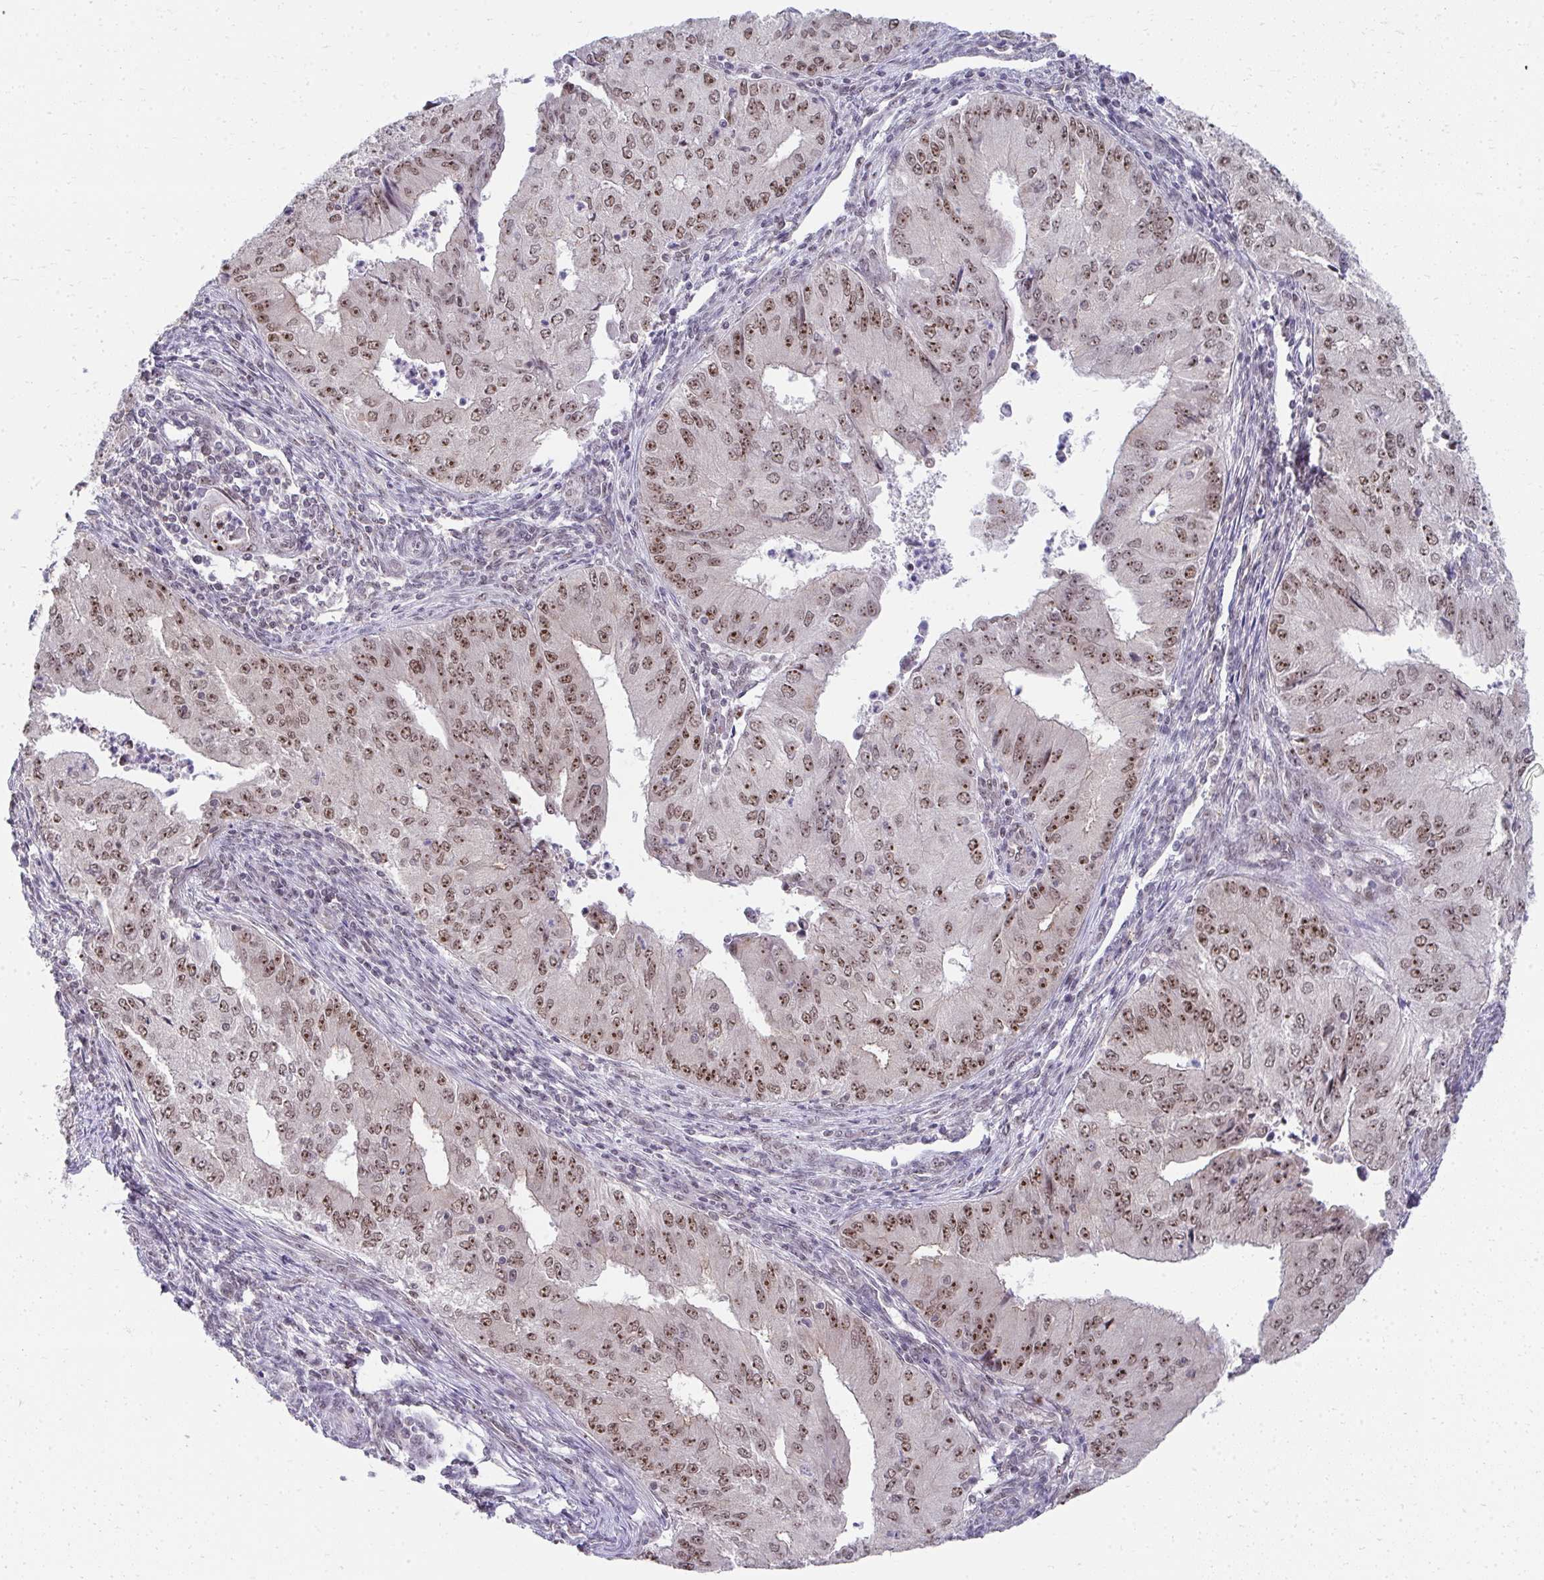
{"staining": {"intensity": "moderate", "quantity": ">75%", "location": "nuclear"}, "tissue": "endometrial cancer", "cell_type": "Tumor cells", "image_type": "cancer", "snomed": [{"axis": "morphology", "description": "Adenocarcinoma, NOS"}, {"axis": "topography", "description": "Endometrium"}], "caption": "This histopathology image shows IHC staining of human adenocarcinoma (endometrial), with medium moderate nuclear positivity in about >75% of tumor cells.", "gene": "HIRA", "patient": {"sex": "female", "age": 50}}